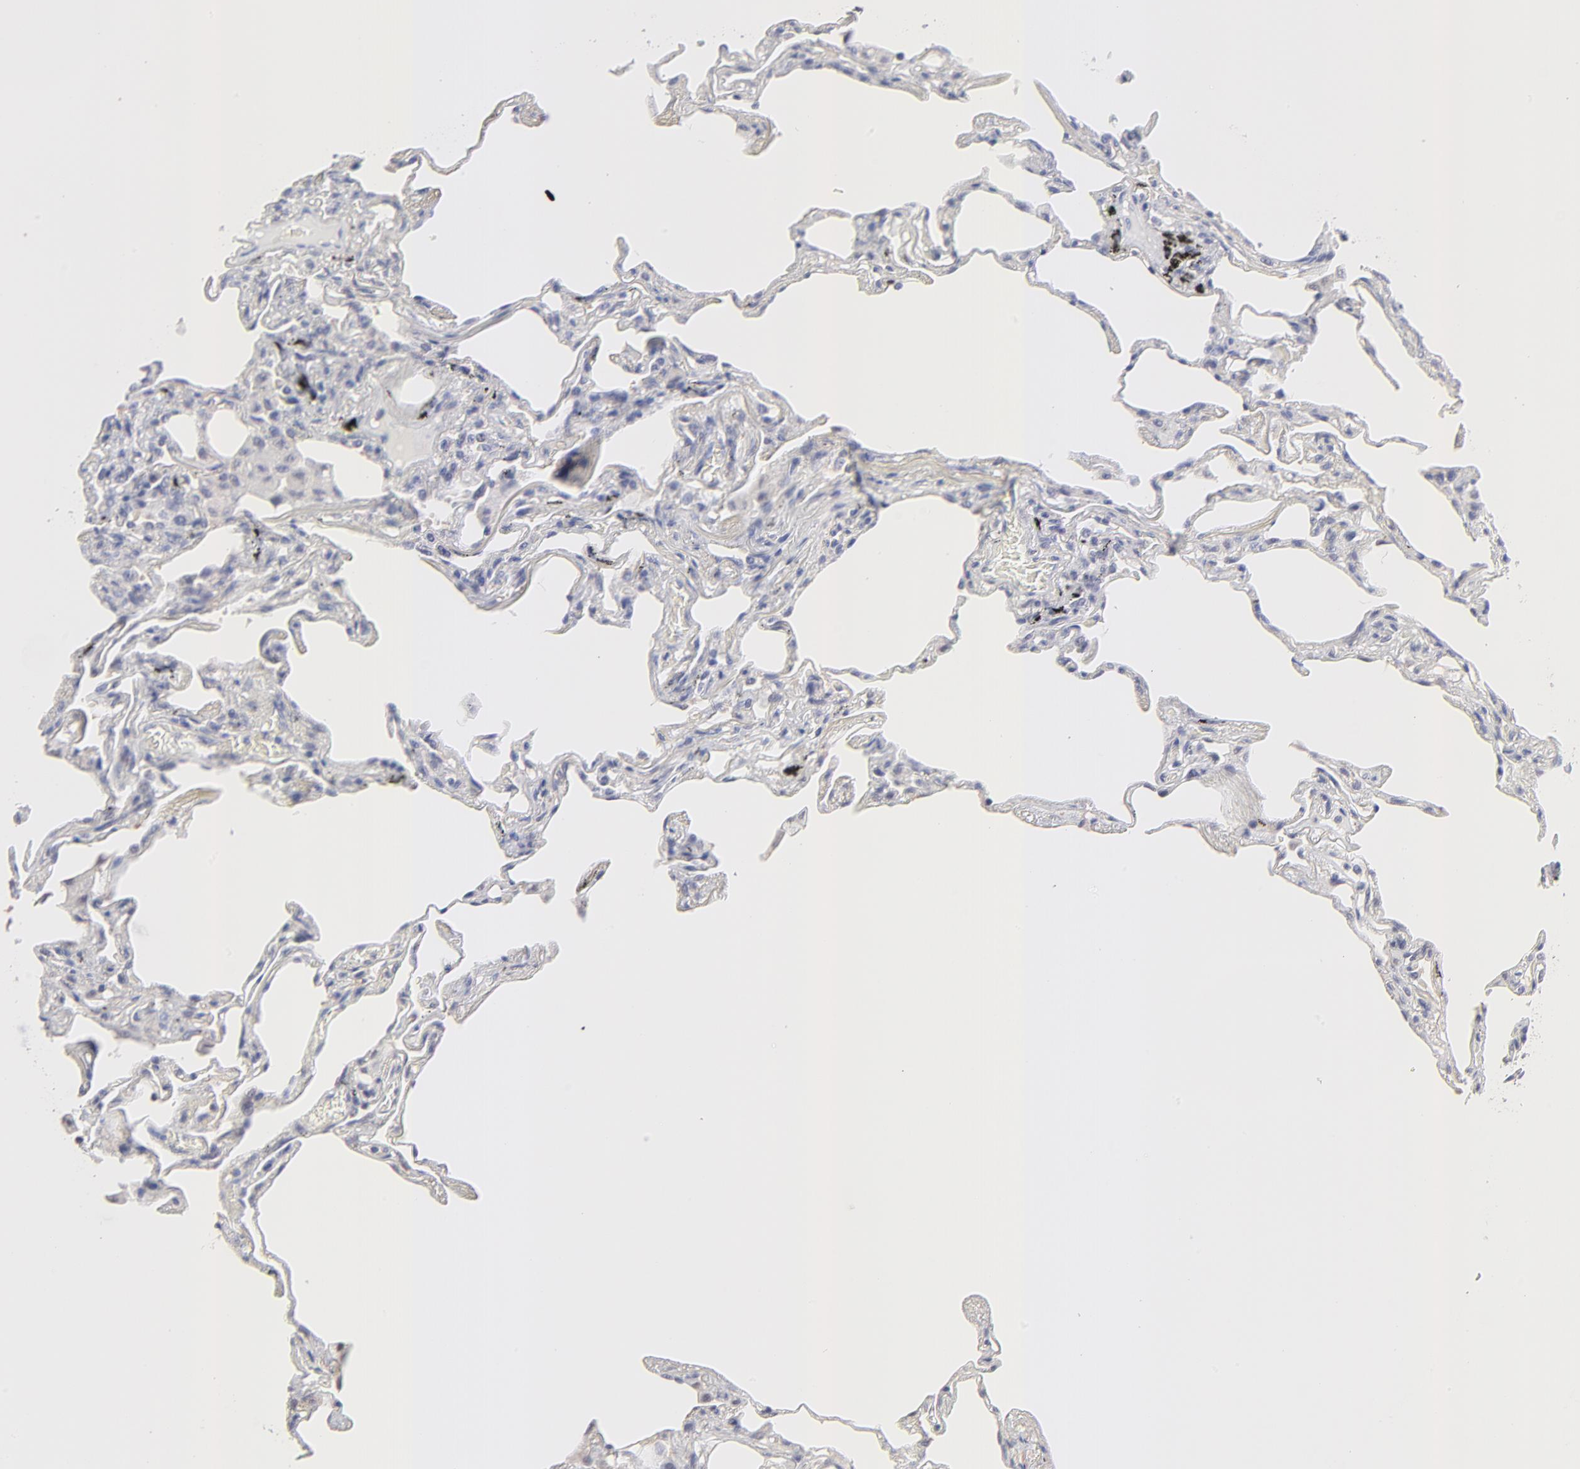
{"staining": {"intensity": "negative", "quantity": "none", "location": "none"}, "tissue": "lung", "cell_type": "Alveolar cells", "image_type": "normal", "snomed": [{"axis": "morphology", "description": "Normal tissue, NOS"}, {"axis": "morphology", "description": "Inflammation, NOS"}, {"axis": "topography", "description": "Lung"}], "caption": "The image reveals no significant staining in alveolar cells of lung. (Stains: DAB (3,3'-diaminobenzidine) IHC with hematoxylin counter stain, Microscopy: brightfield microscopy at high magnification).", "gene": "PSMC4", "patient": {"sex": "male", "age": 69}}